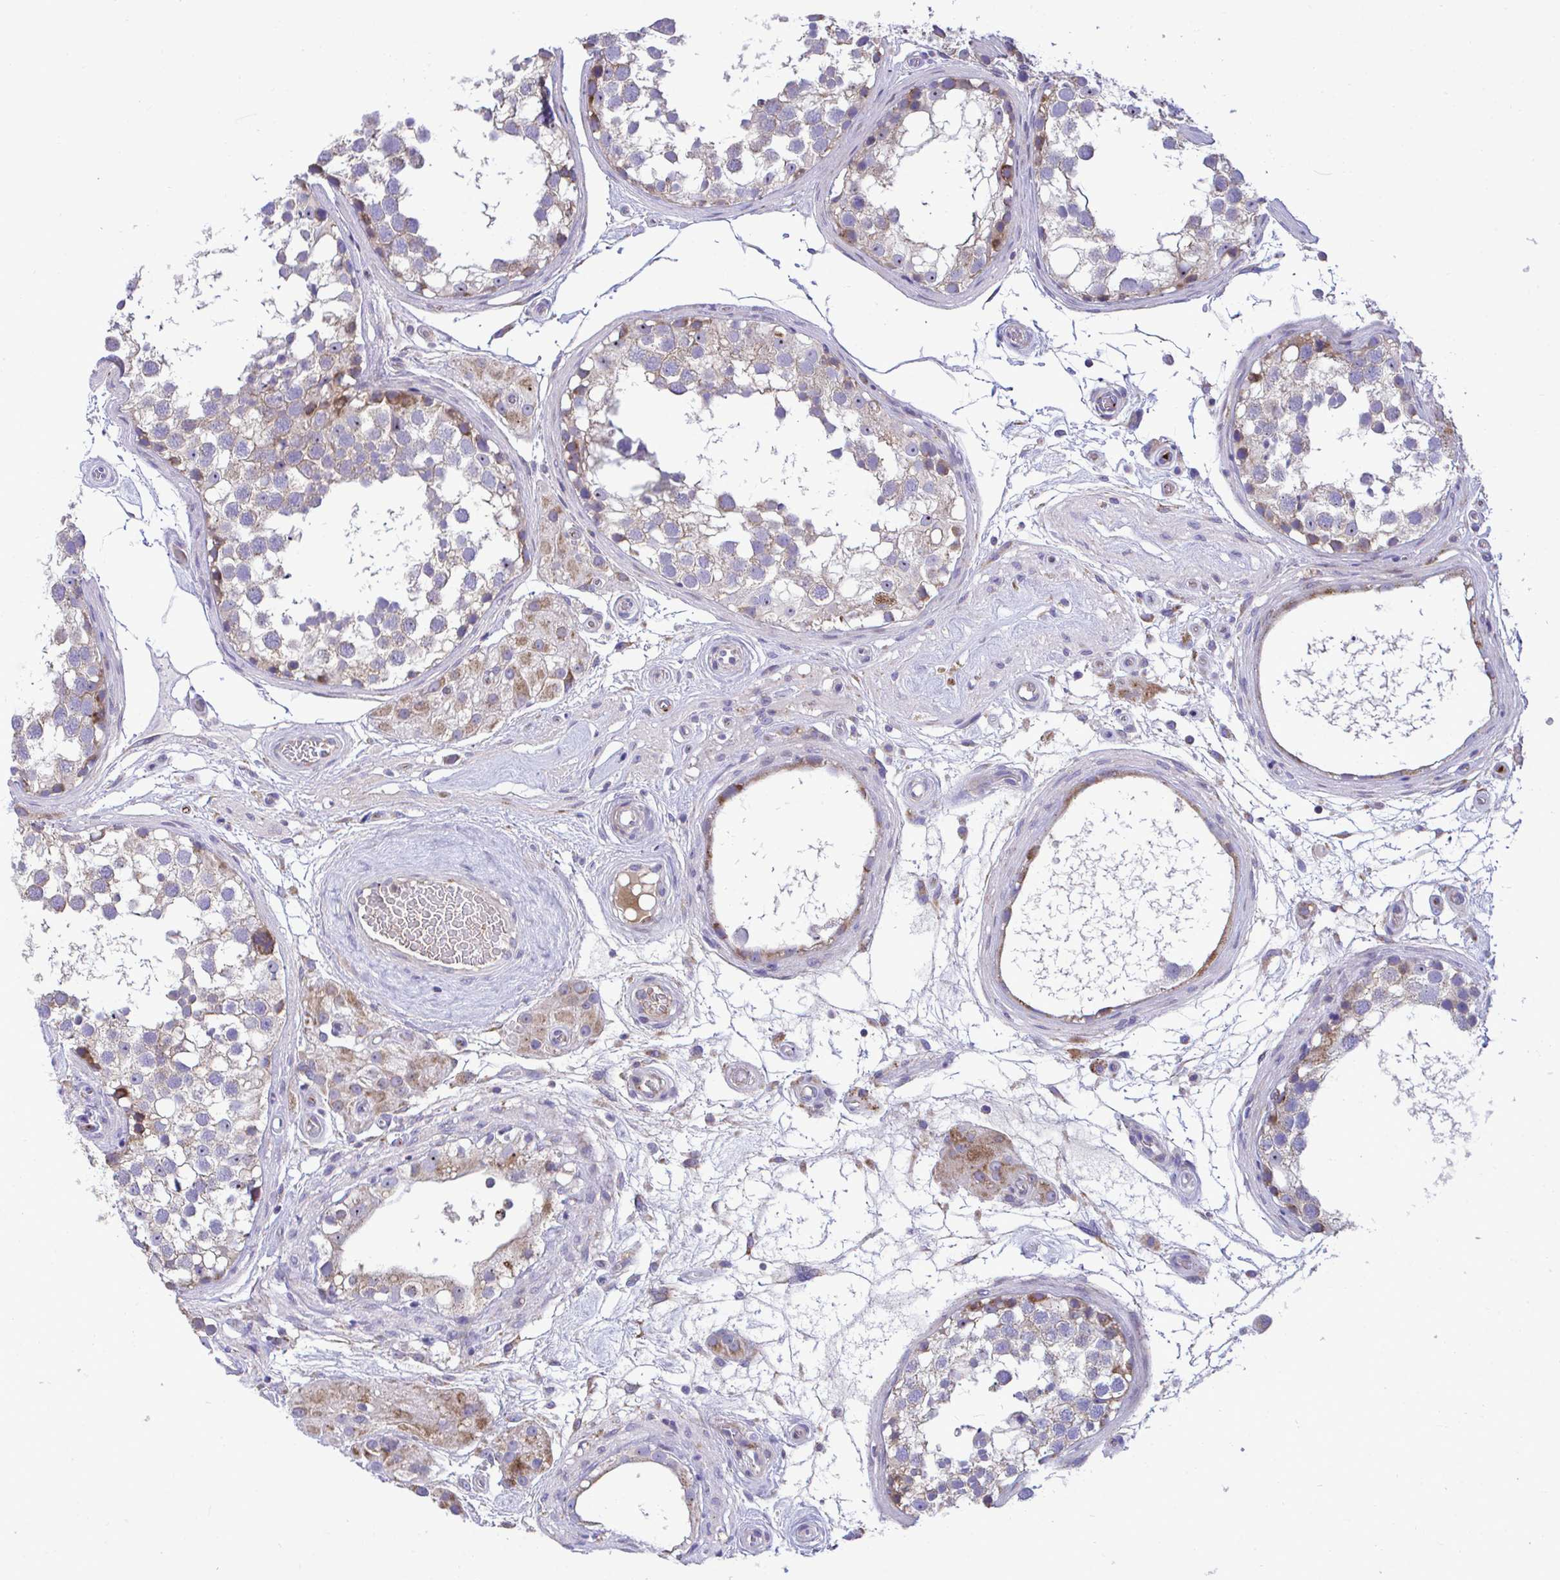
{"staining": {"intensity": "moderate", "quantity": "<25%", "location": "cytoplasmic/membranous"}, "tissue": "testis", "cell_type": "Cells in seminiferous ducts", "image_type": "normal", "snomed": [{"axis": "morphology", "description": "Normal tissue, NOS"}, {"axis": "morphology", "description": "Seminoma, NOS"}, {"axis": "topography", "description": "Testis"}], "caption": "A high-resolution image shows immunohistochemistry (IHC) staining of benign testis, which demonstrates moderate cytoplasmic/membranous staining in about <25% of cells in seminiferous ducts.", "gene": "MRPS16", "patient": {"sex": "male", "age": 65}}